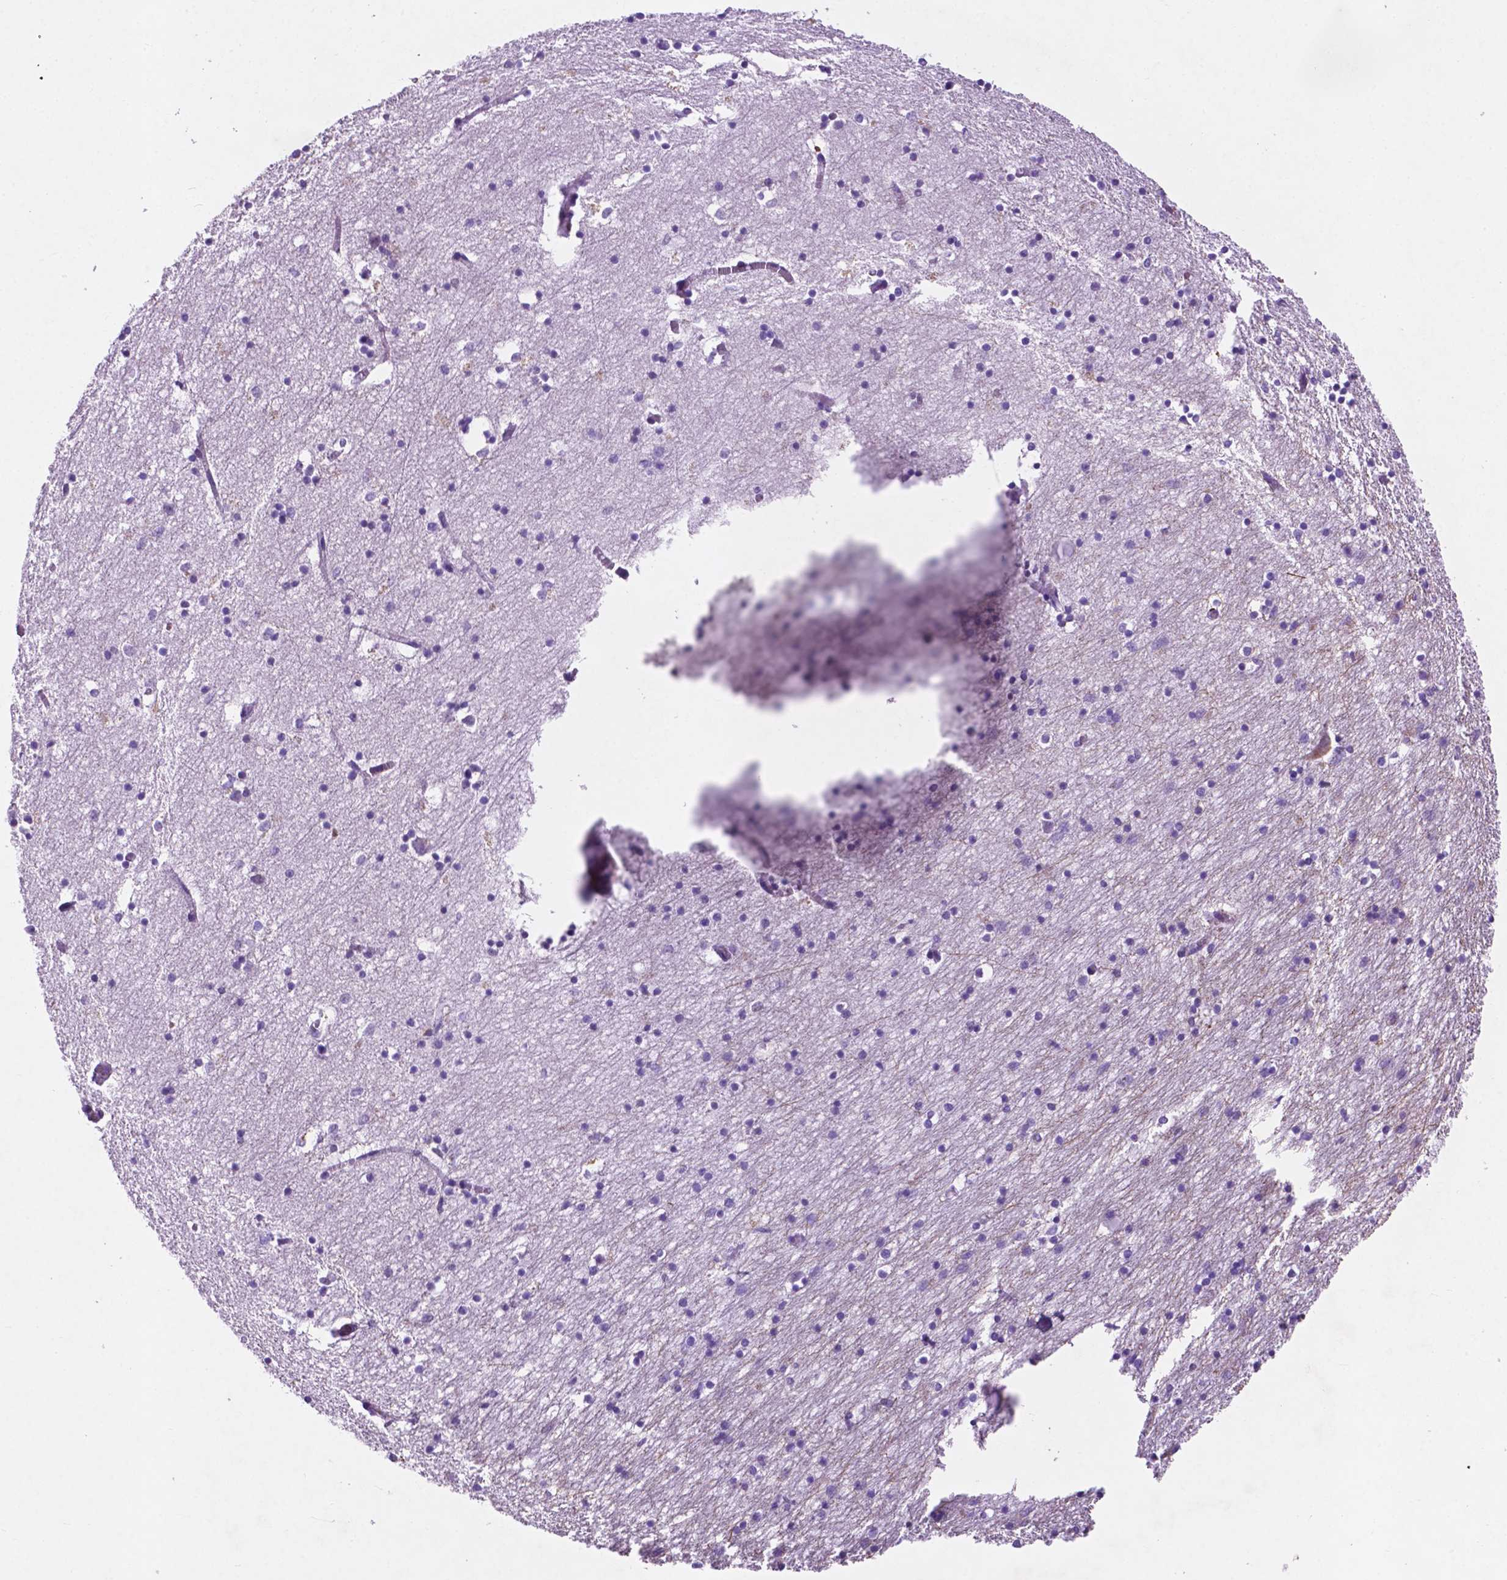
{"staining": {"intensity": "negative", "quantity": "none", "location": "none"}, "tissue": "hippocampus", "cell_type": "Glial cells", "image_type": "normal", "snomed": [{"axis": "morphology", "description": "Normal tissue, NOS"}, {"axis": "topography", "description": "Lateral ventricle wall"}, {"axis": "topography", "description": "Hippocampus"}], "caption": "Immunohistochemical staining of normal human hippocampus exhibits no significant expression in glial cells.", "gene": "ASPG", "patient": {"sex": "female", "age": 63}}